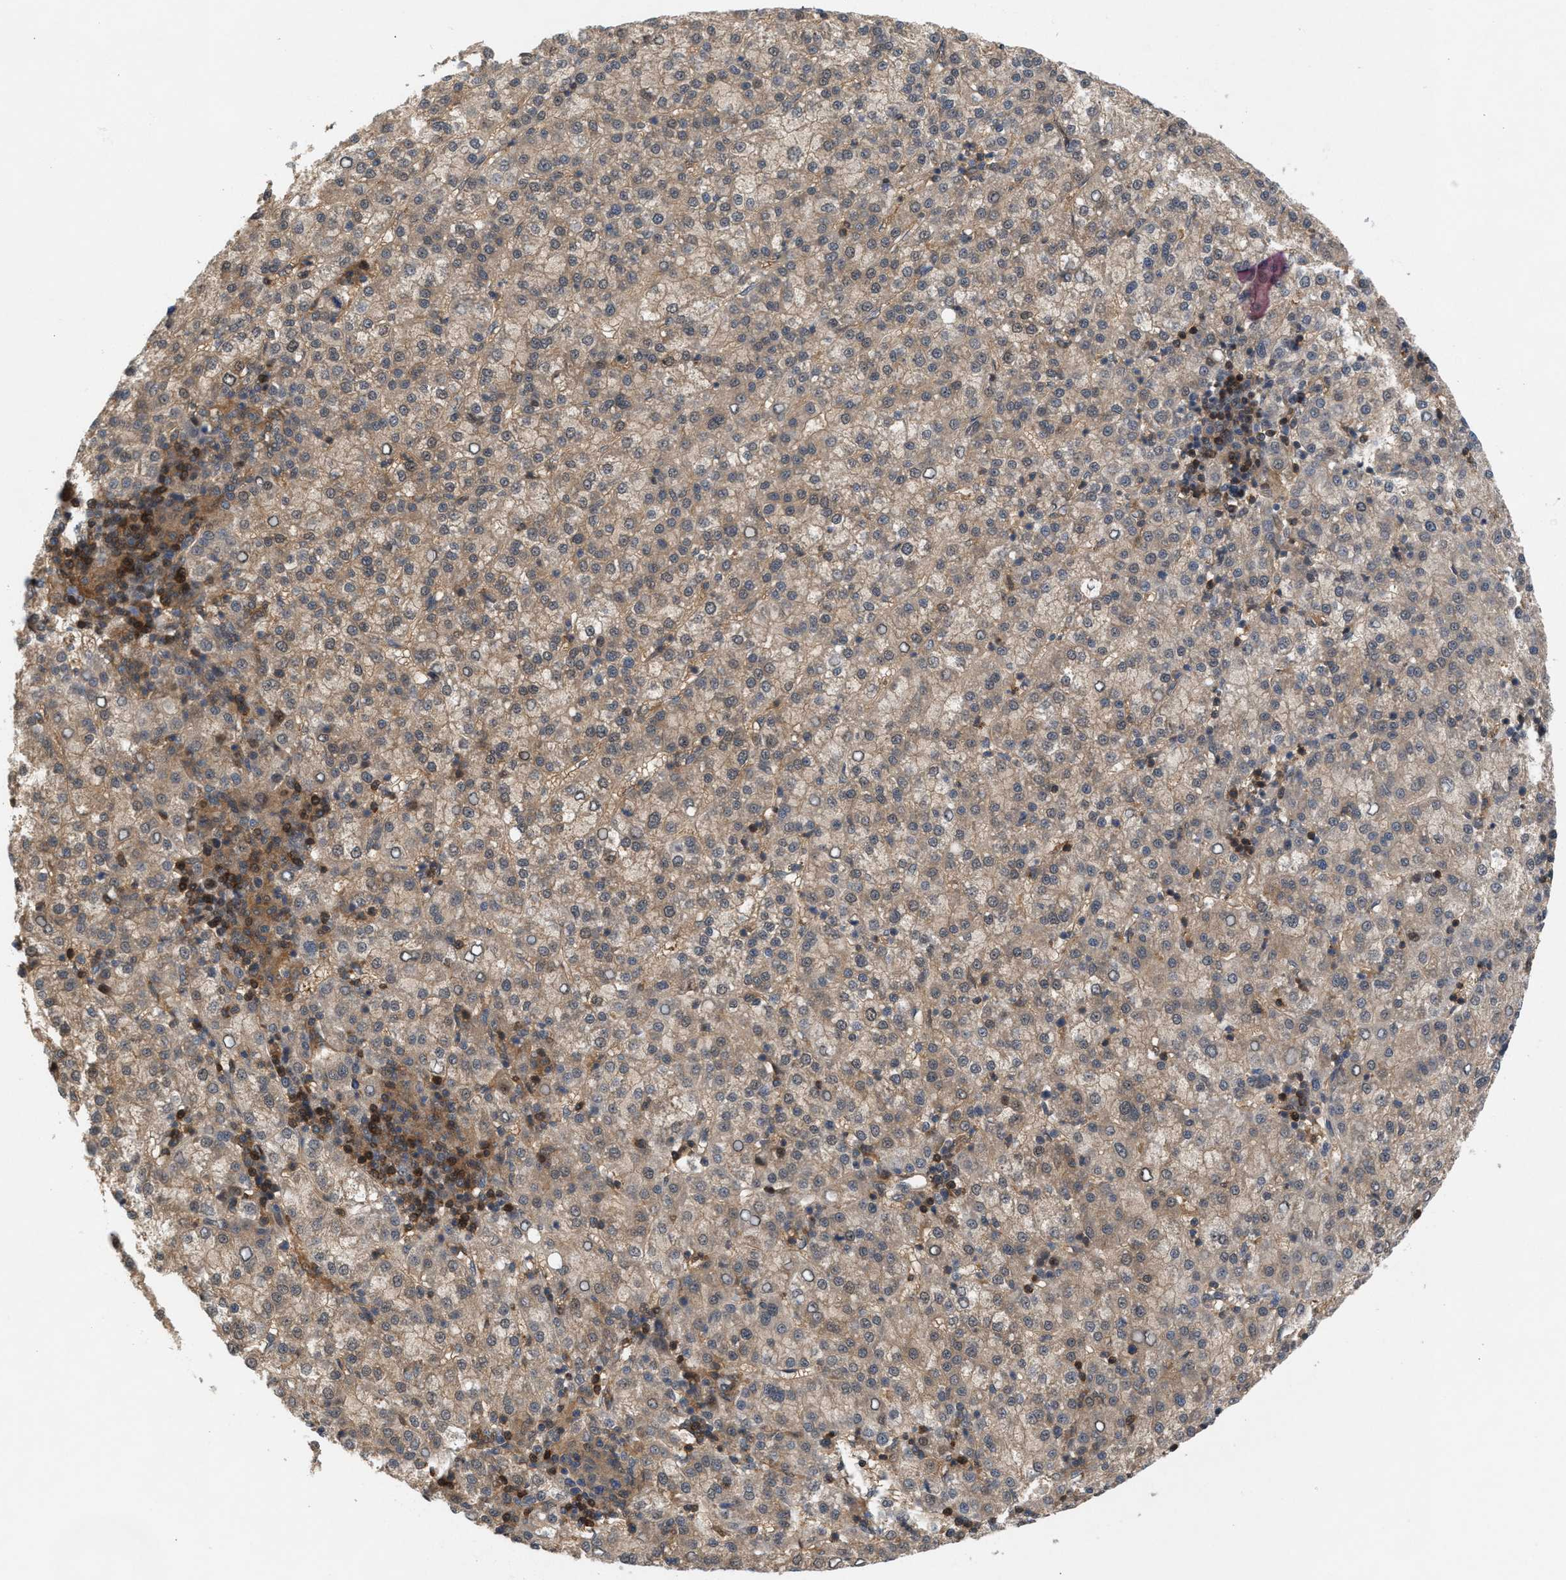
{"staining": {"intensity": "weak", "quantity": ">75%", "location": "cytoplasmic/membranous"}, "tissue": "liver cancer", "cell_type": "Tumor cells", "image_type": "cancer", "snomed": [{"axis": "morphology", "description": "Carcinoma, Hepatocellular, NOS"}, {"axis": "topography", "description": "Liver"}], "caption": "Protein expression by IHC reveals weak cytoplasmic/membranous staining in about >75% of tumor cells in liver cancer.", "gene": "GLOD4", "patient": {"sex": "female", "age": 58}}